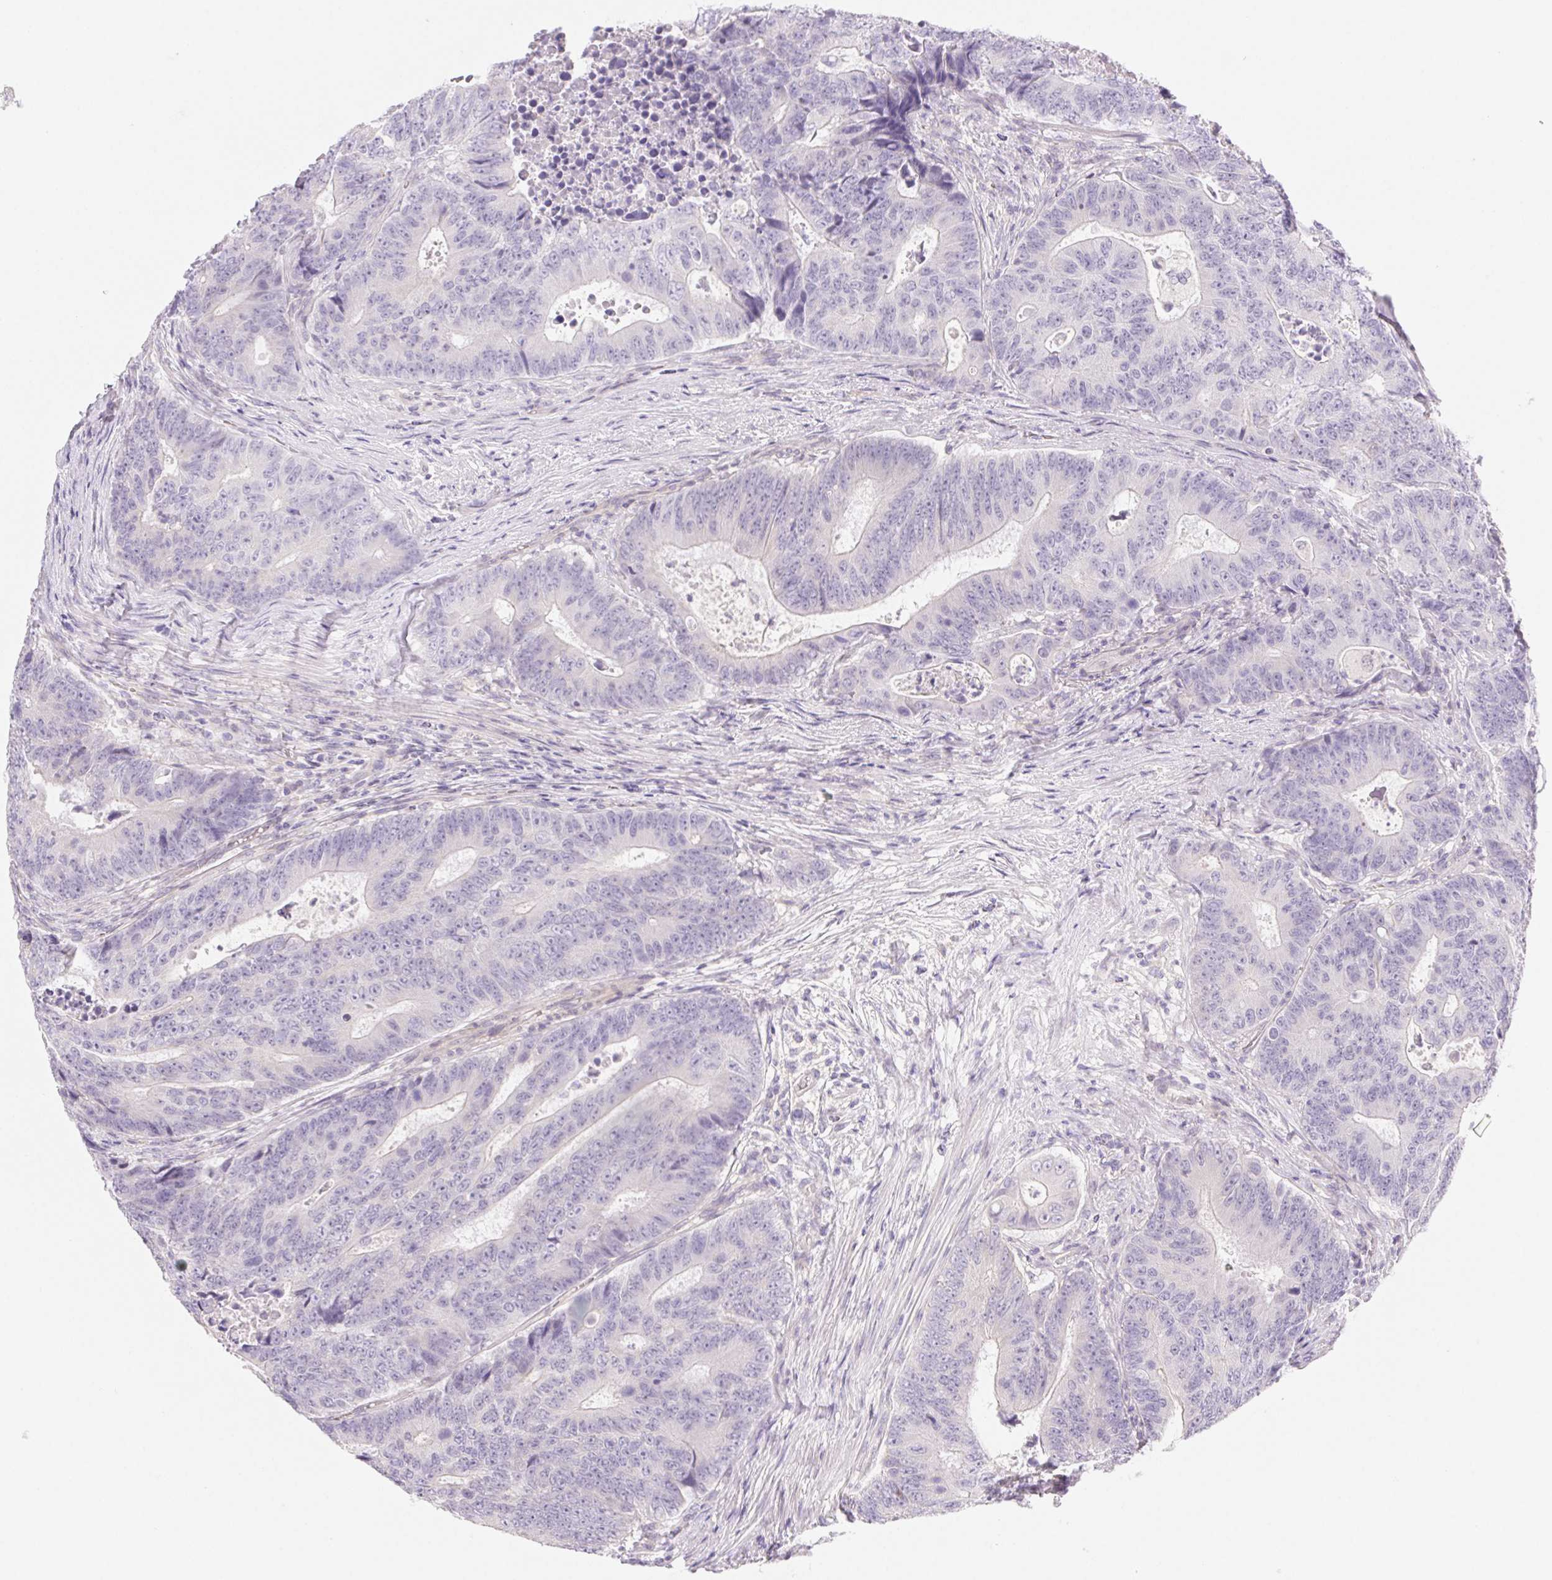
{"staining": {"intensity": "negative", "quantity": "none", "location": "none"}, "tissue": "colorectal cancer", "cell_type": "Tumor cells", "image_type": "cancer", "snomed": [{"axis": "morphology", "description": "Adenocarcinoma, NOS"}, {"axis": "topography", "description": "Colon"}], "caption": "Immunohistochemistry micrograph of neoplastic tissue: human colorectal cancer stained with DAB (3,3'-diaminobenzidine) reveals no significant protein staining in tumor cells.", "gene": "CTNND2", "patient": {"sex": "female", "age": 48}}